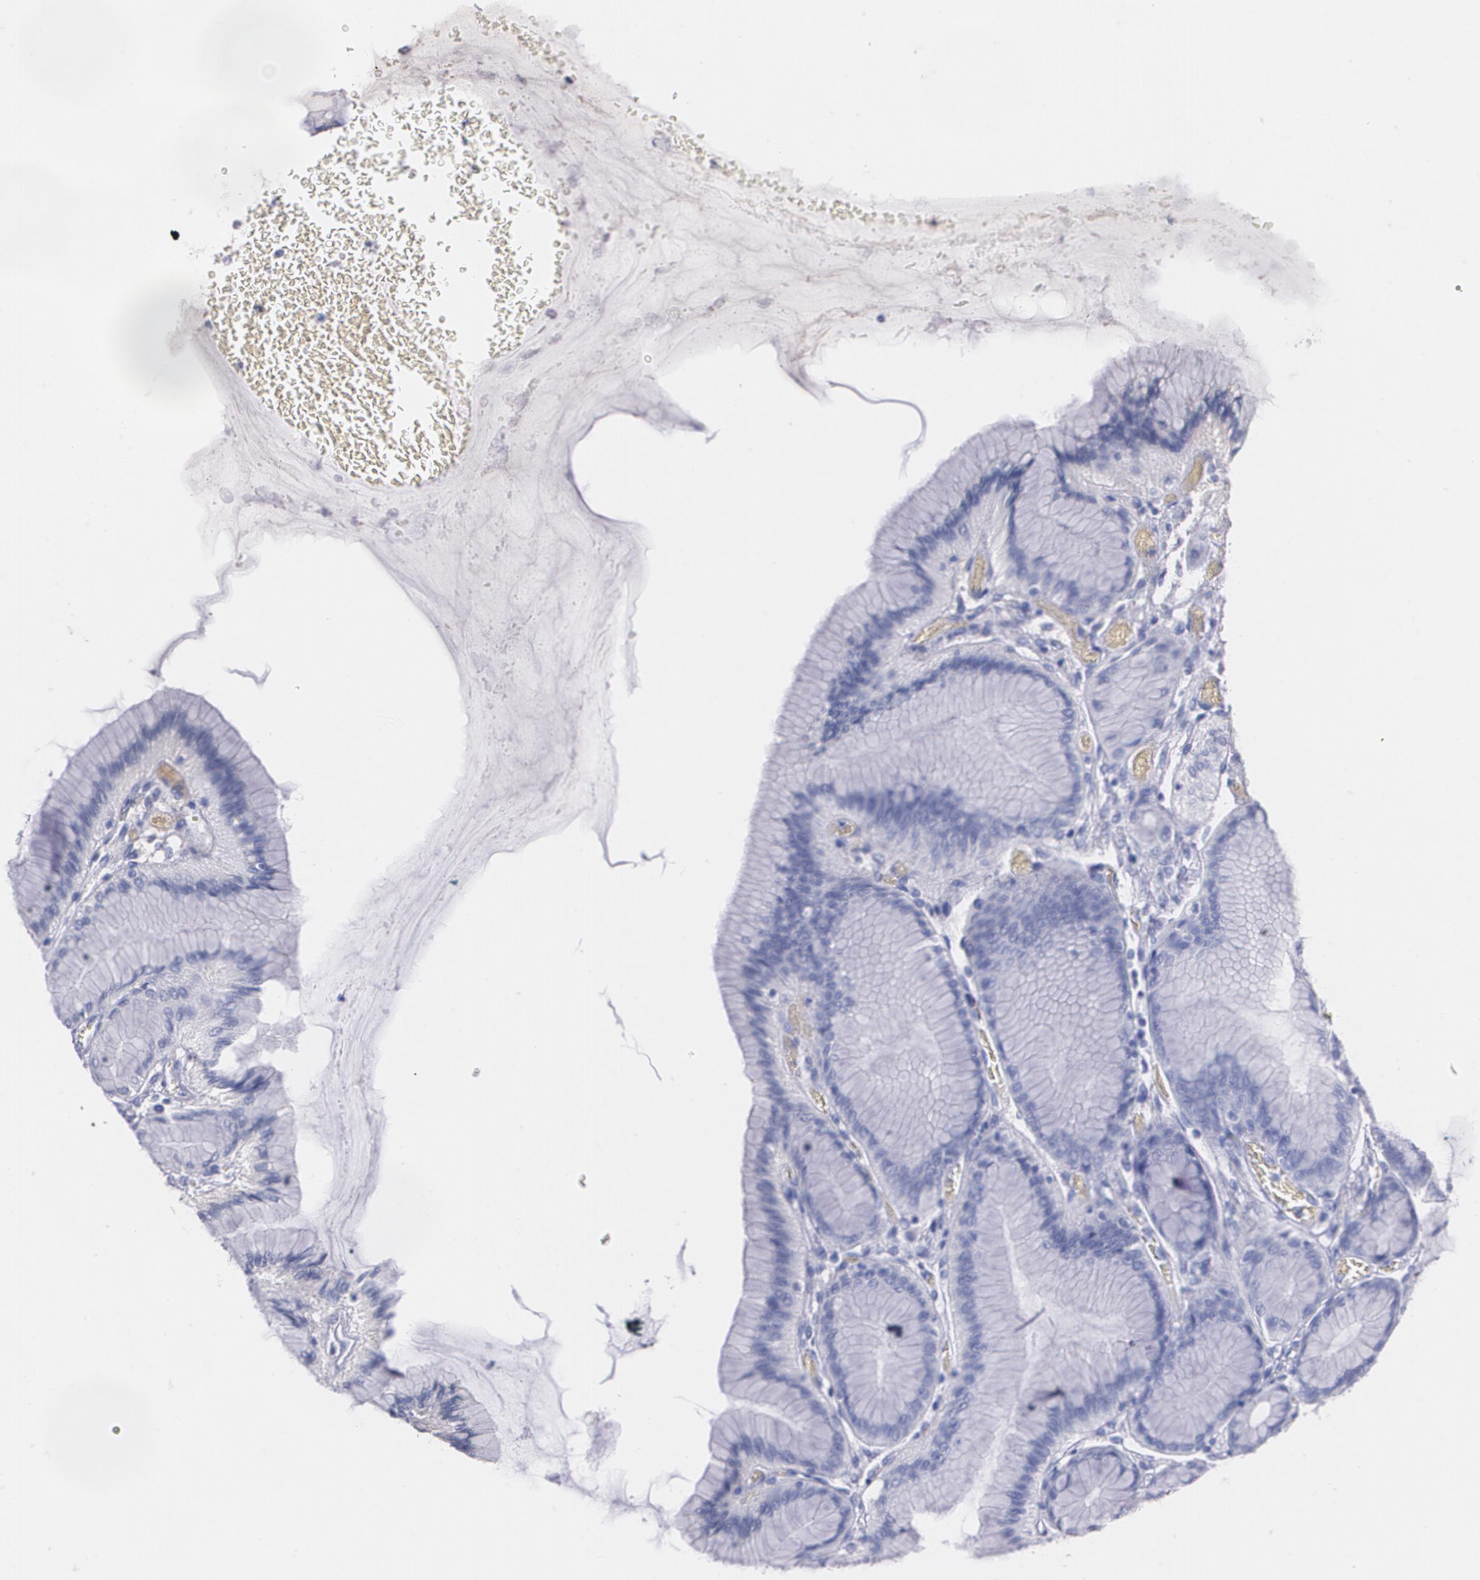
{"staining": {"intensity": "weak", "quantity": "<25%", "location": "cytoplasmic/membranous"}, "tissue": "stomach", "cell_type": "Glandular cells", "image_type": "normal", "snomed": [{"axis": "morphology", "description": "Normal tissue, NOS"}, {"axis": "morphology", "description": "Adenocarcinoma, NOS"}, {"axis": "topography", "description": "Stomach"}, {"axis": "topography", "description": "Stomach, lower"}], "caption": "The immunohistochemistry histopathology image has no significant staining in glandular cells of stomach. The staining is performed using DAB (3,3'-diaminobenzidine) brown chromogen with nuclei counter-stained in using hematoxylin.", "gene": "AMBP", "patient": {"sex": "female", "age": 65}}